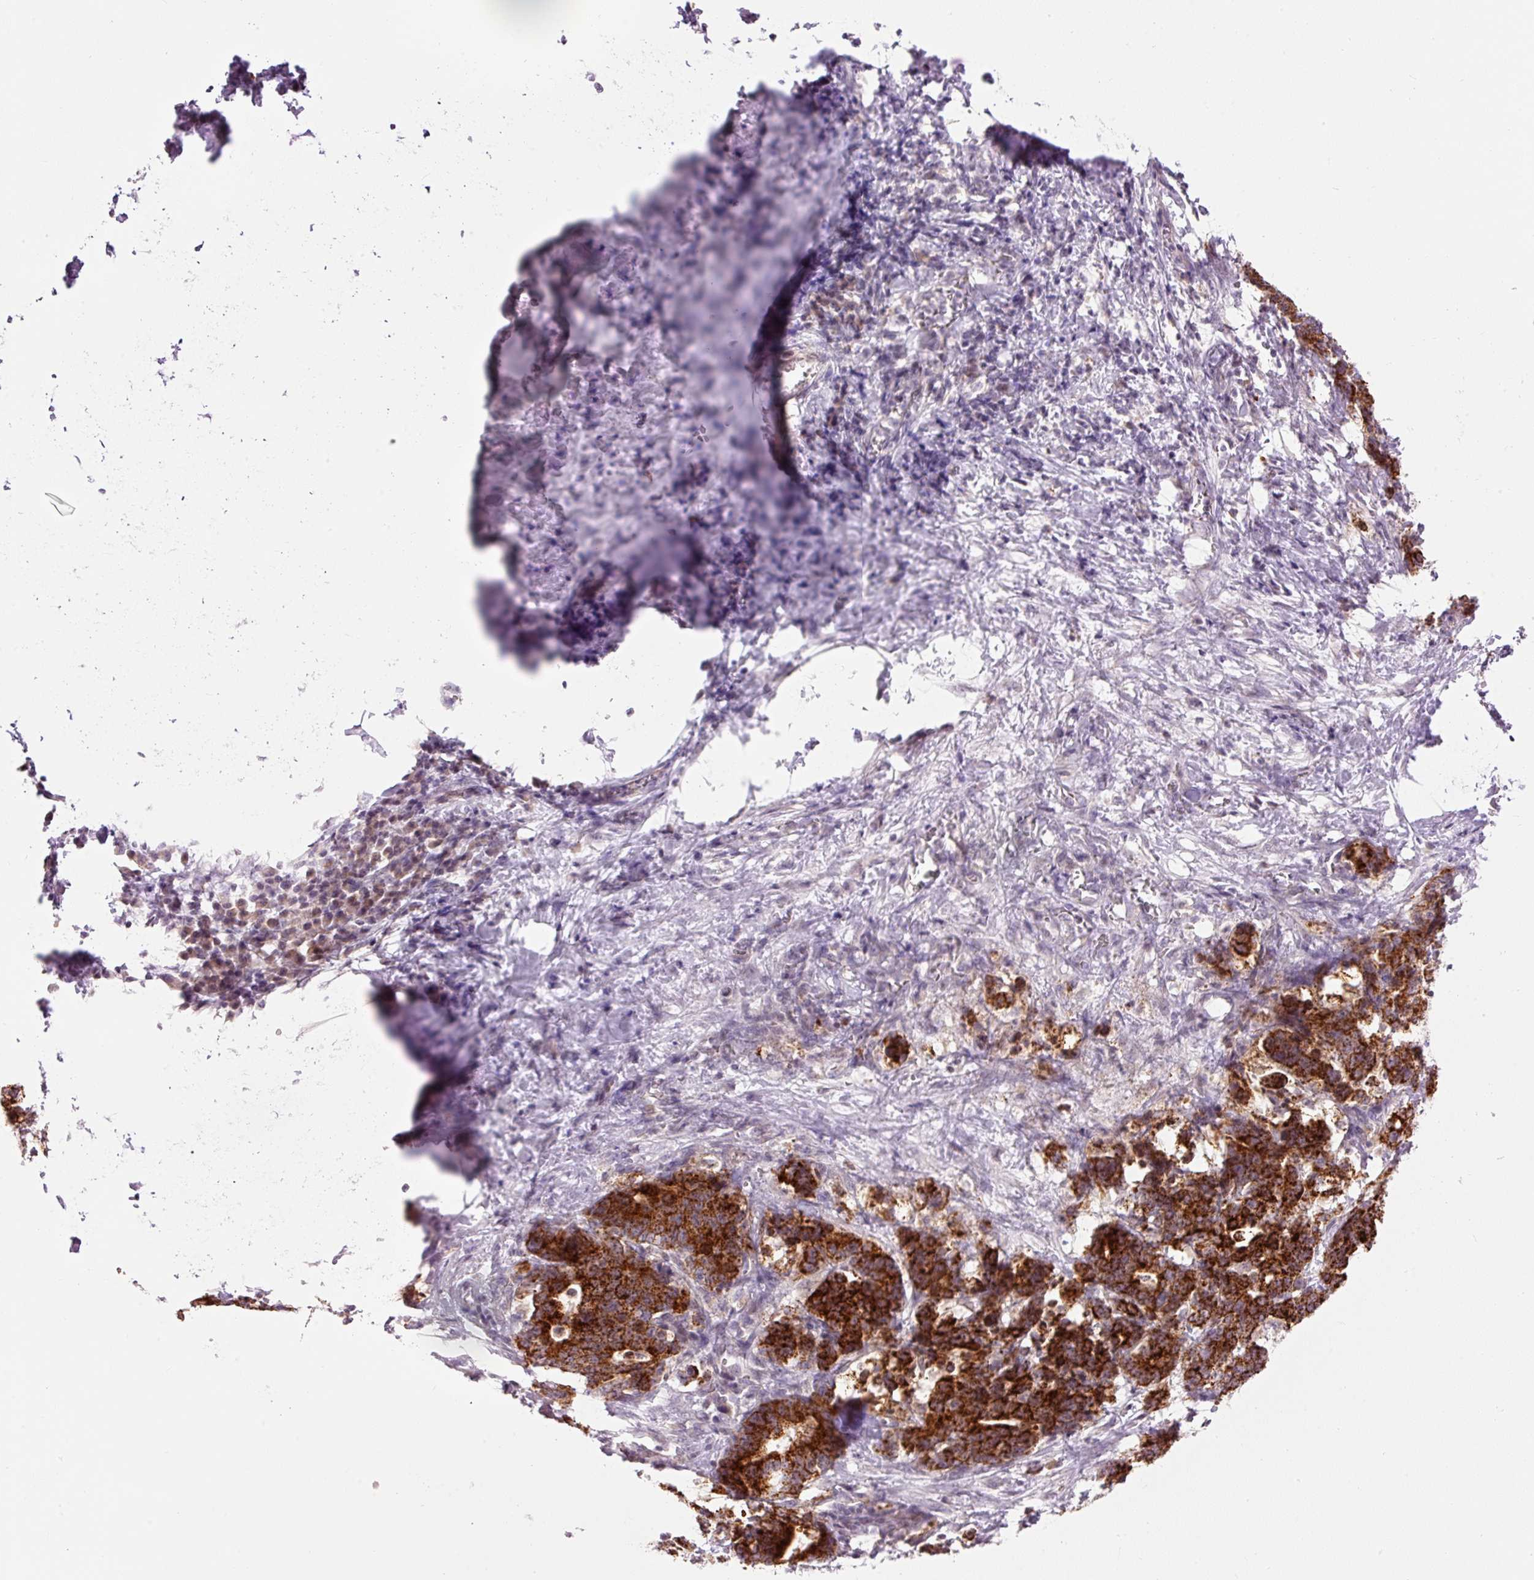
{"staining": {"intensity": "strong", "quantity": ">75%", "location": "cytoplasmic/membranous"}, "tissue": "stomach cancer", "cell_type": "Tumor cells", "image_type": "cancer", "snomed": [{"axis": "morphology", "description": "Normal tissue, NOS"}, {"axis": "morphology", "description": "Adenocarcinoma, NOS"}, {"axis": "topography", "description": "Stomach"}], "caption": "Brown immunohistochemical staining in human stomach adenocarcinoma displays strong cytoplasmic/membranous positivity in approximately >75% of tumor cells.", "gene": "ABHD11", "patient": {"sex": "female", "age": 64}}